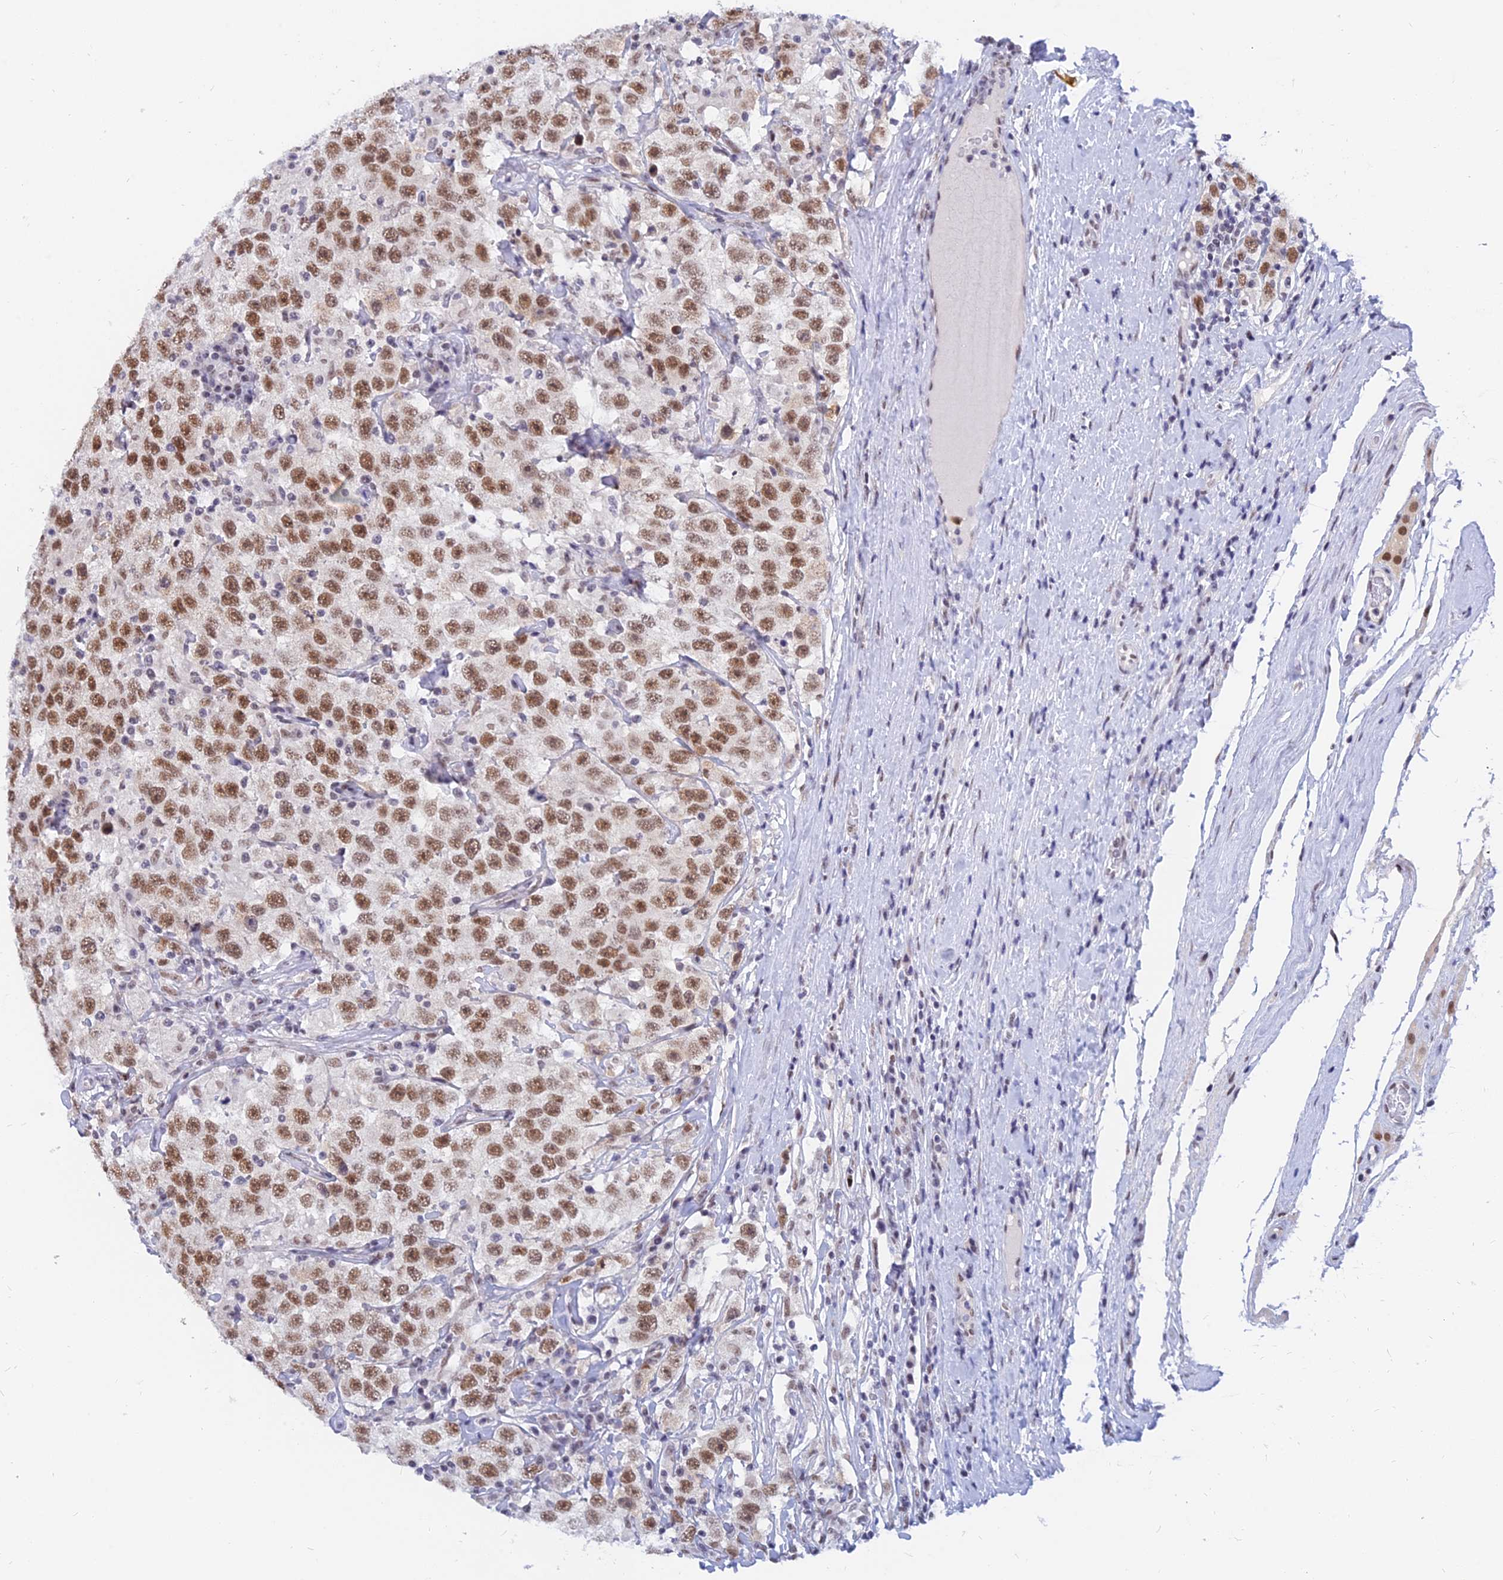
{"staining": {"intensity": "moderate", "quantity": ">75%", "location": "nuclear"}, "tissue": "testis cancer", "cell_type": "Tumor cells", "image_type": "cancer", "snomed": [{"axis": "morphology", "description": "Seminoma, NOS"}, {"axis": "topography", "description": "Testis"}], "caption": "This is an image of immunohistochemistry staining of seminoma (testis), which shows moderate staining in the nuclear of tumor cells.", "gene": "DPY30", "patient": {"sex": "male", "age": 41}}